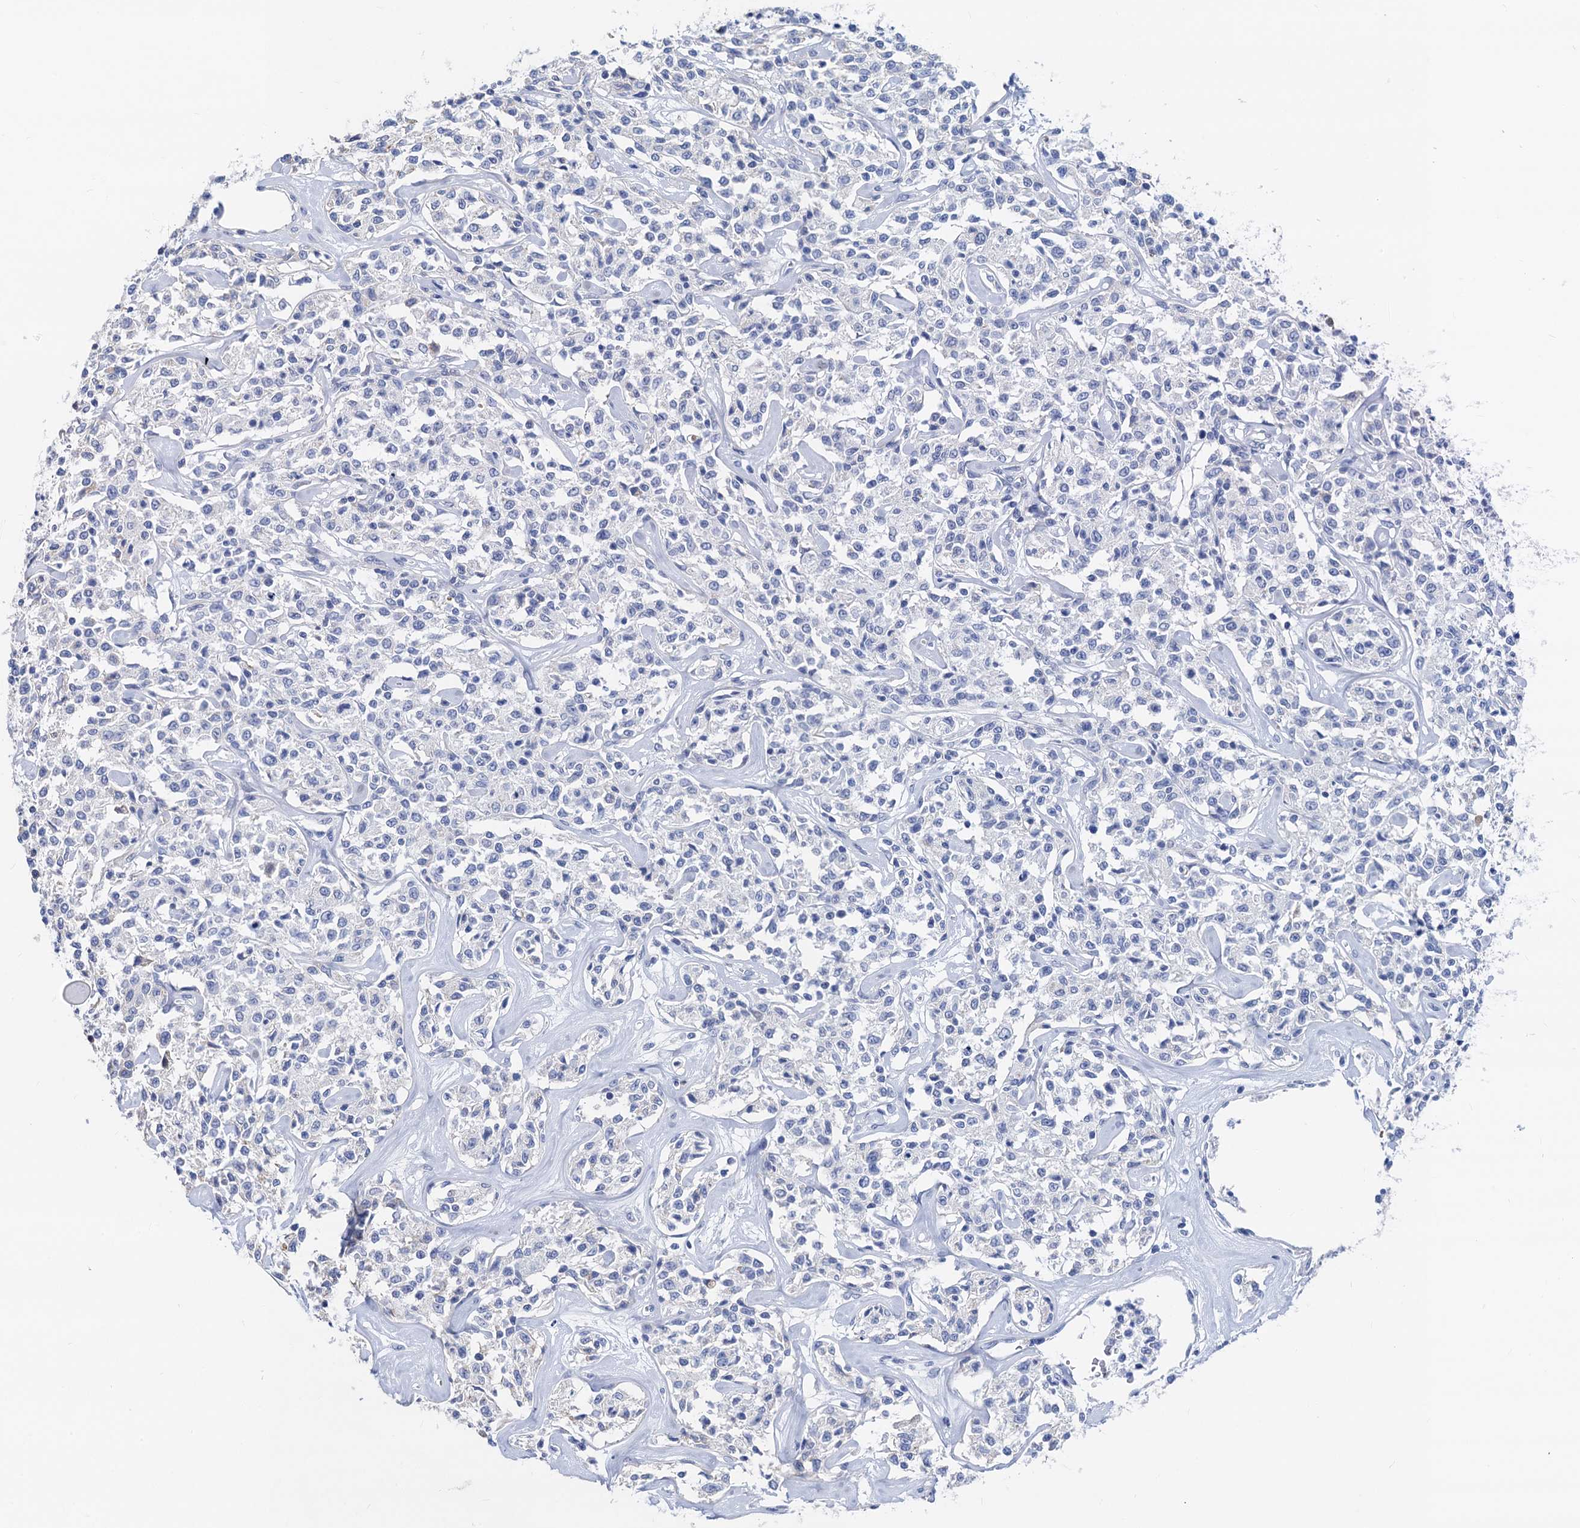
{"staining": {"intensity": "negative", "quantity": "none", "location": "none"}, "tissue": "lymphoma", "cell_type": "Tumor cells", "image_type": "cancer", "snomed": [{"axis": "morphology", "description": "Malignant lymphoma, non-Hodgkin's type, Low grade"}, {"axis": "topography", "description": "Small intestine"}], "caption": "This is a photomicrograph of immunohistochemistry staining of malignant lymphoma, non-Hodgkin's type (low-grade), which shows no positivity in tumor cells.", "gene": "RBP3", "patient": {"sex": "female", "age": 59}}